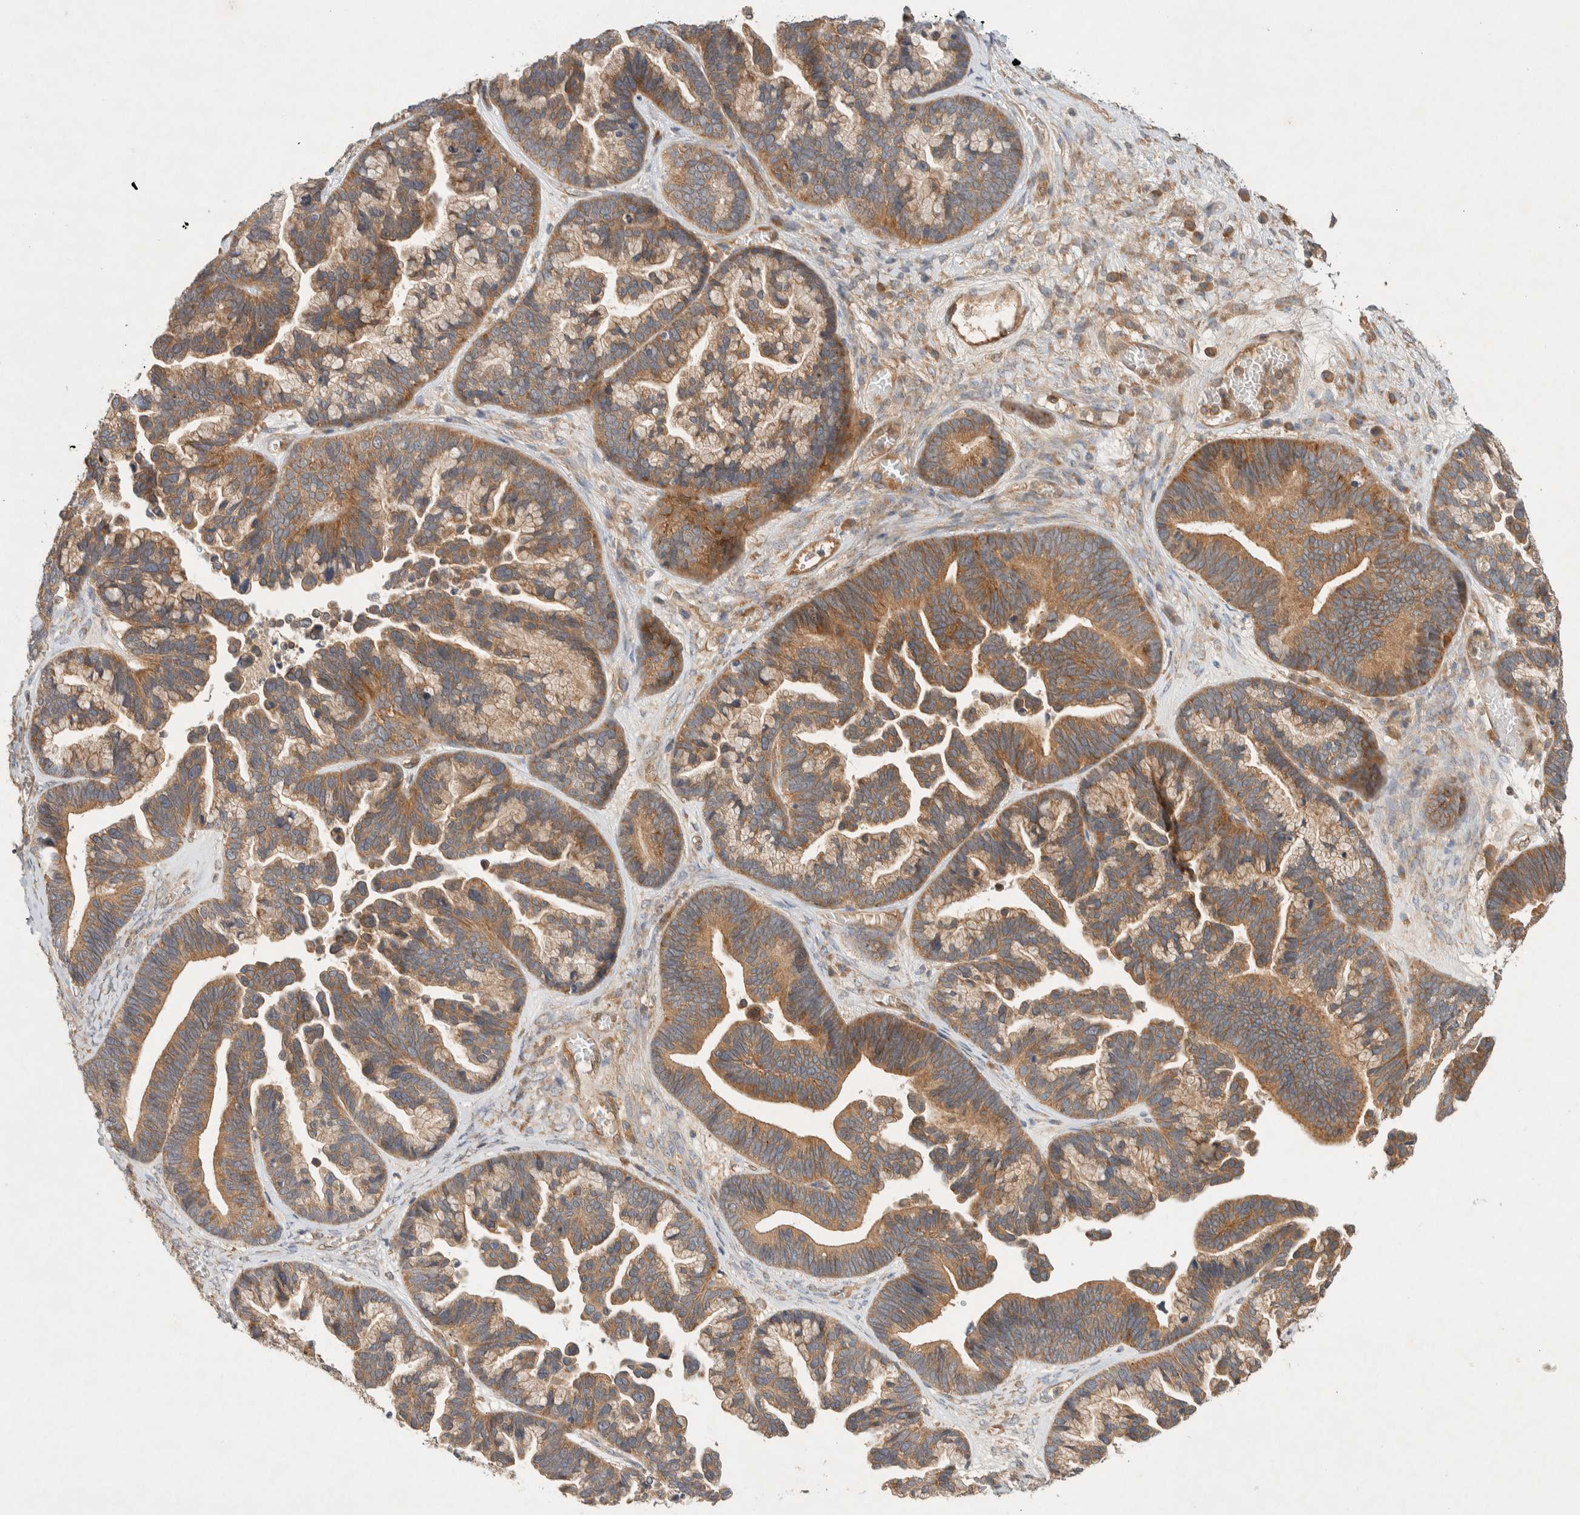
{"staining": {"intensity": "moderate", "quantity": ">75%", "location": "cytoplasmic/membranous"}, "tissue": "ovarian cancer", "cell_type": "Tumor cells", "image_type": "cancer", "snomed": [{"axis": "morphology", "description": "Cystadenocarcinoma, serous, NOS"}, {"axis": "topography", "description": "Ovary"}], "caption": "Human ovarian cancer stained for a protein (brown) shows moderate cytoplasmic/membranous positive expression in about >75% of tumor cells.", "gene": "PXK", "patient": {"sex": "female", "age": 56}}